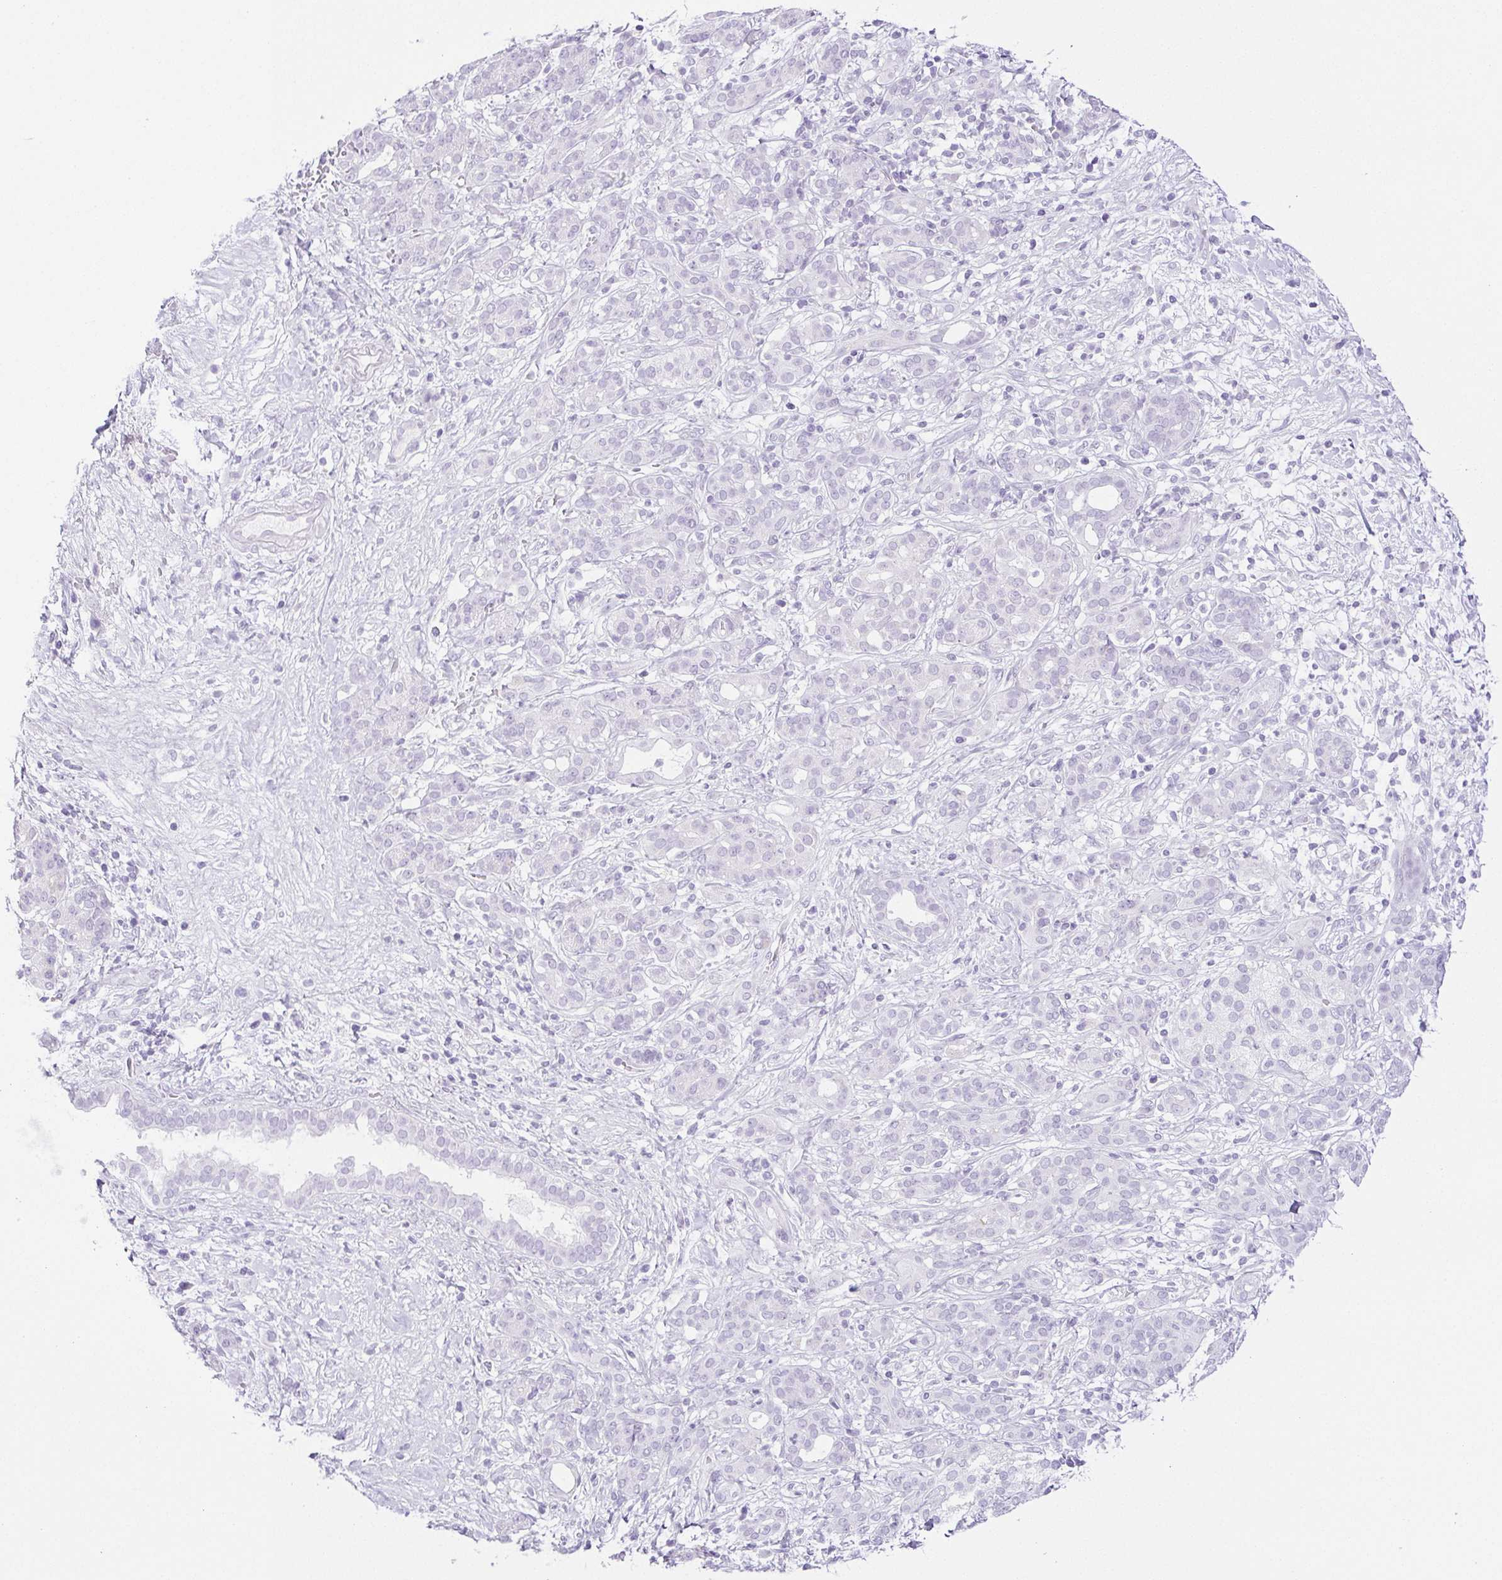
{"staining": {"intensity": "negative", "quantity": "none", "location": "none"}, "tissue": "pancreatic cancer", "cell_type": "Tumor cells", "image_type": "cancer", "snomed": [{"axis": "morphology", "description": "Adenocarcinoma, NOS"}, {"axis": "topography", "description": "Pancreas"}], "caption": "Immunohistochemistry (IHC) of human pancreatic adenocarcinoma reveals no expression in tumor cells.", "gene": "HLA-G", "patient": {"sex": "male", "age": 44}}